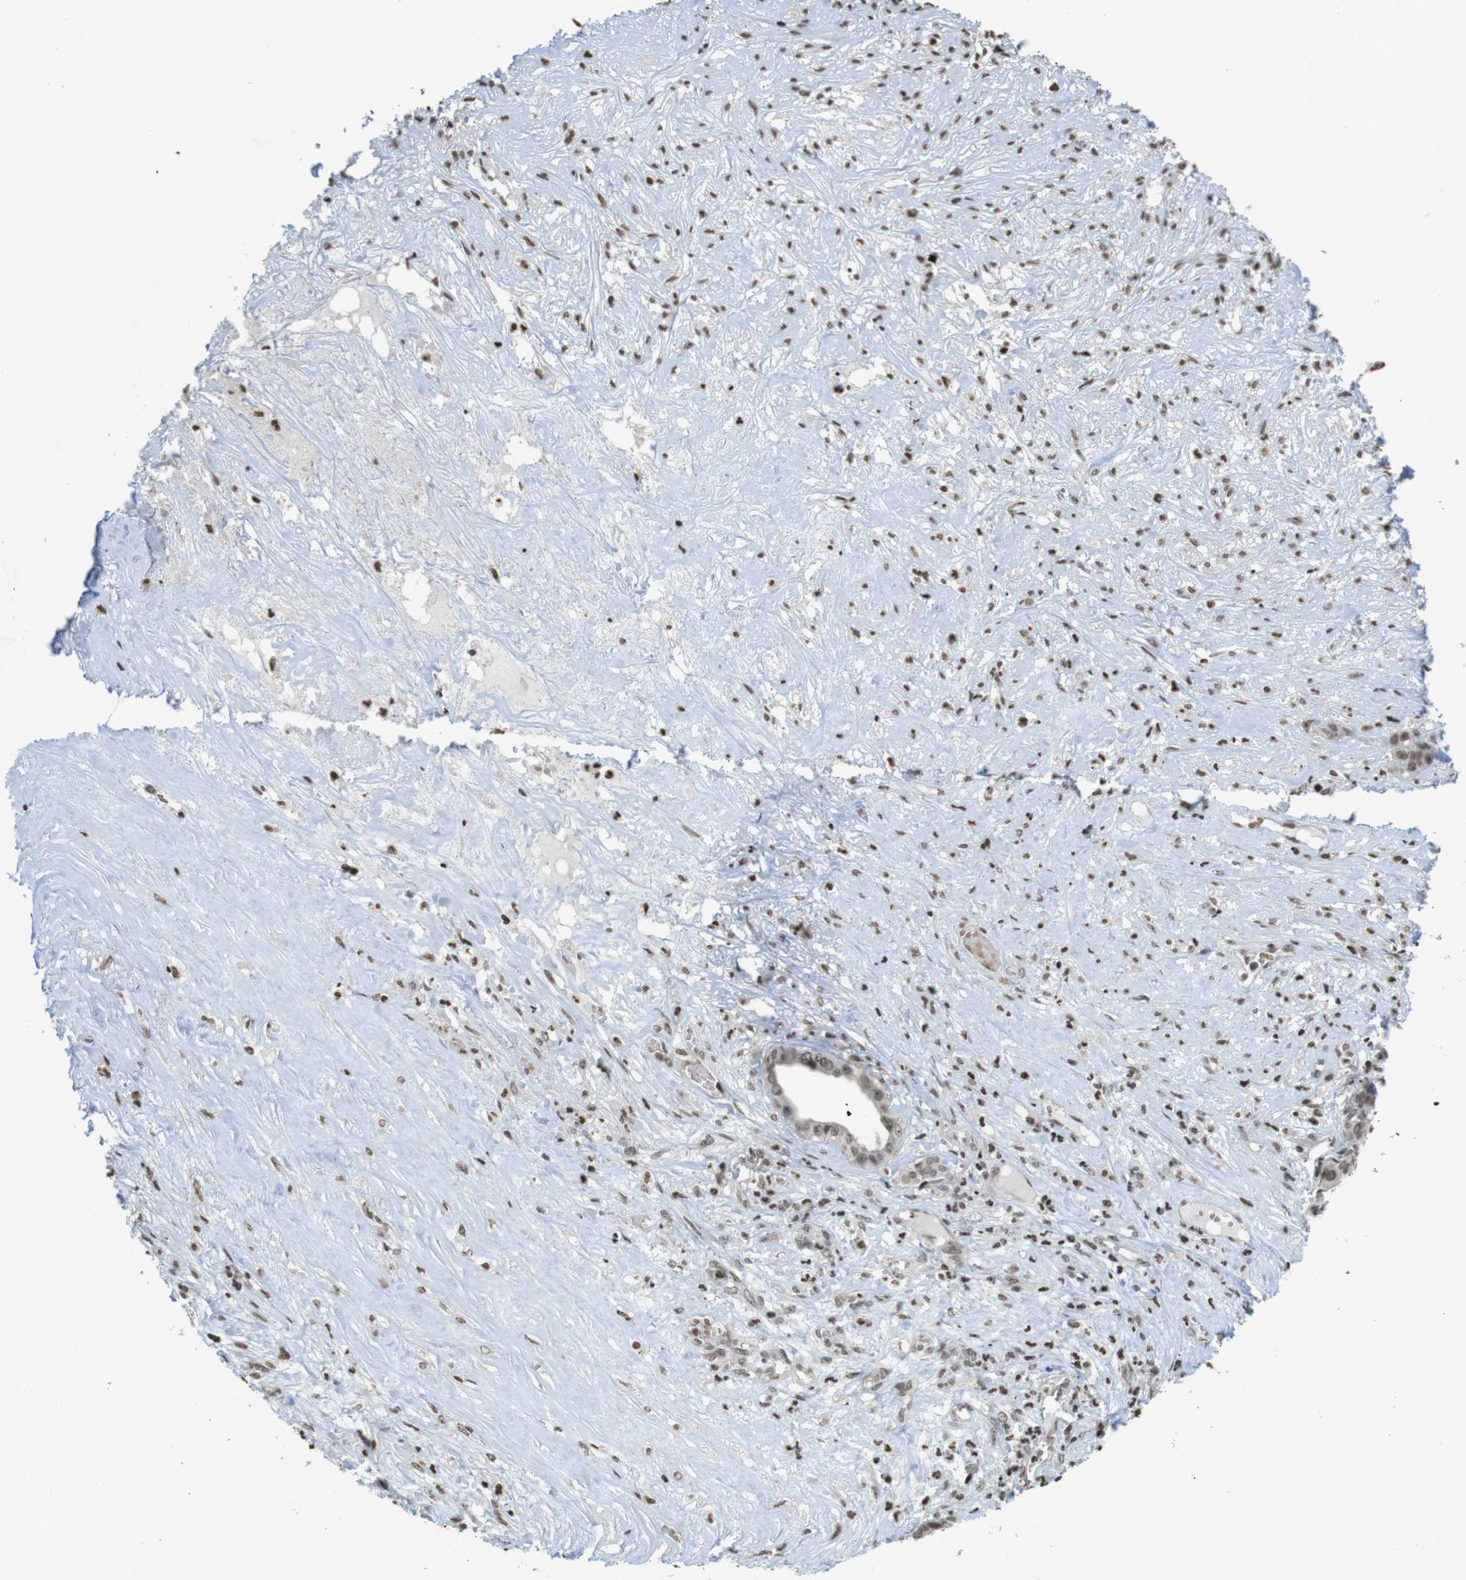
{"staining": {"intensity": "weak", "quantity": "25%-75%", "location": "cytoplasmic/membranous,nuclear"}, "tissue": "liver cancer", "cell_type": "Tumor cells", "image_type": "cancer", "snomed": [{"axis": "morphology", "description": "Cholangiocarcinoma"}, {"axis": "topography", "description": "Liver"}], "caption": "Protein staining by immunohistochemistry (IHC) reveals weak cytoplasmic/membranous and nuclear positivity in approximately 25%-75% of tumor cells in cholangiocarcinoma (liver). (DAB (3,3'-diaminobenzidine) = brown stain, brightfield microscopy at high magnification).", "gene": "FOXA3", "patient": {"sex": "female", "age": 61}}